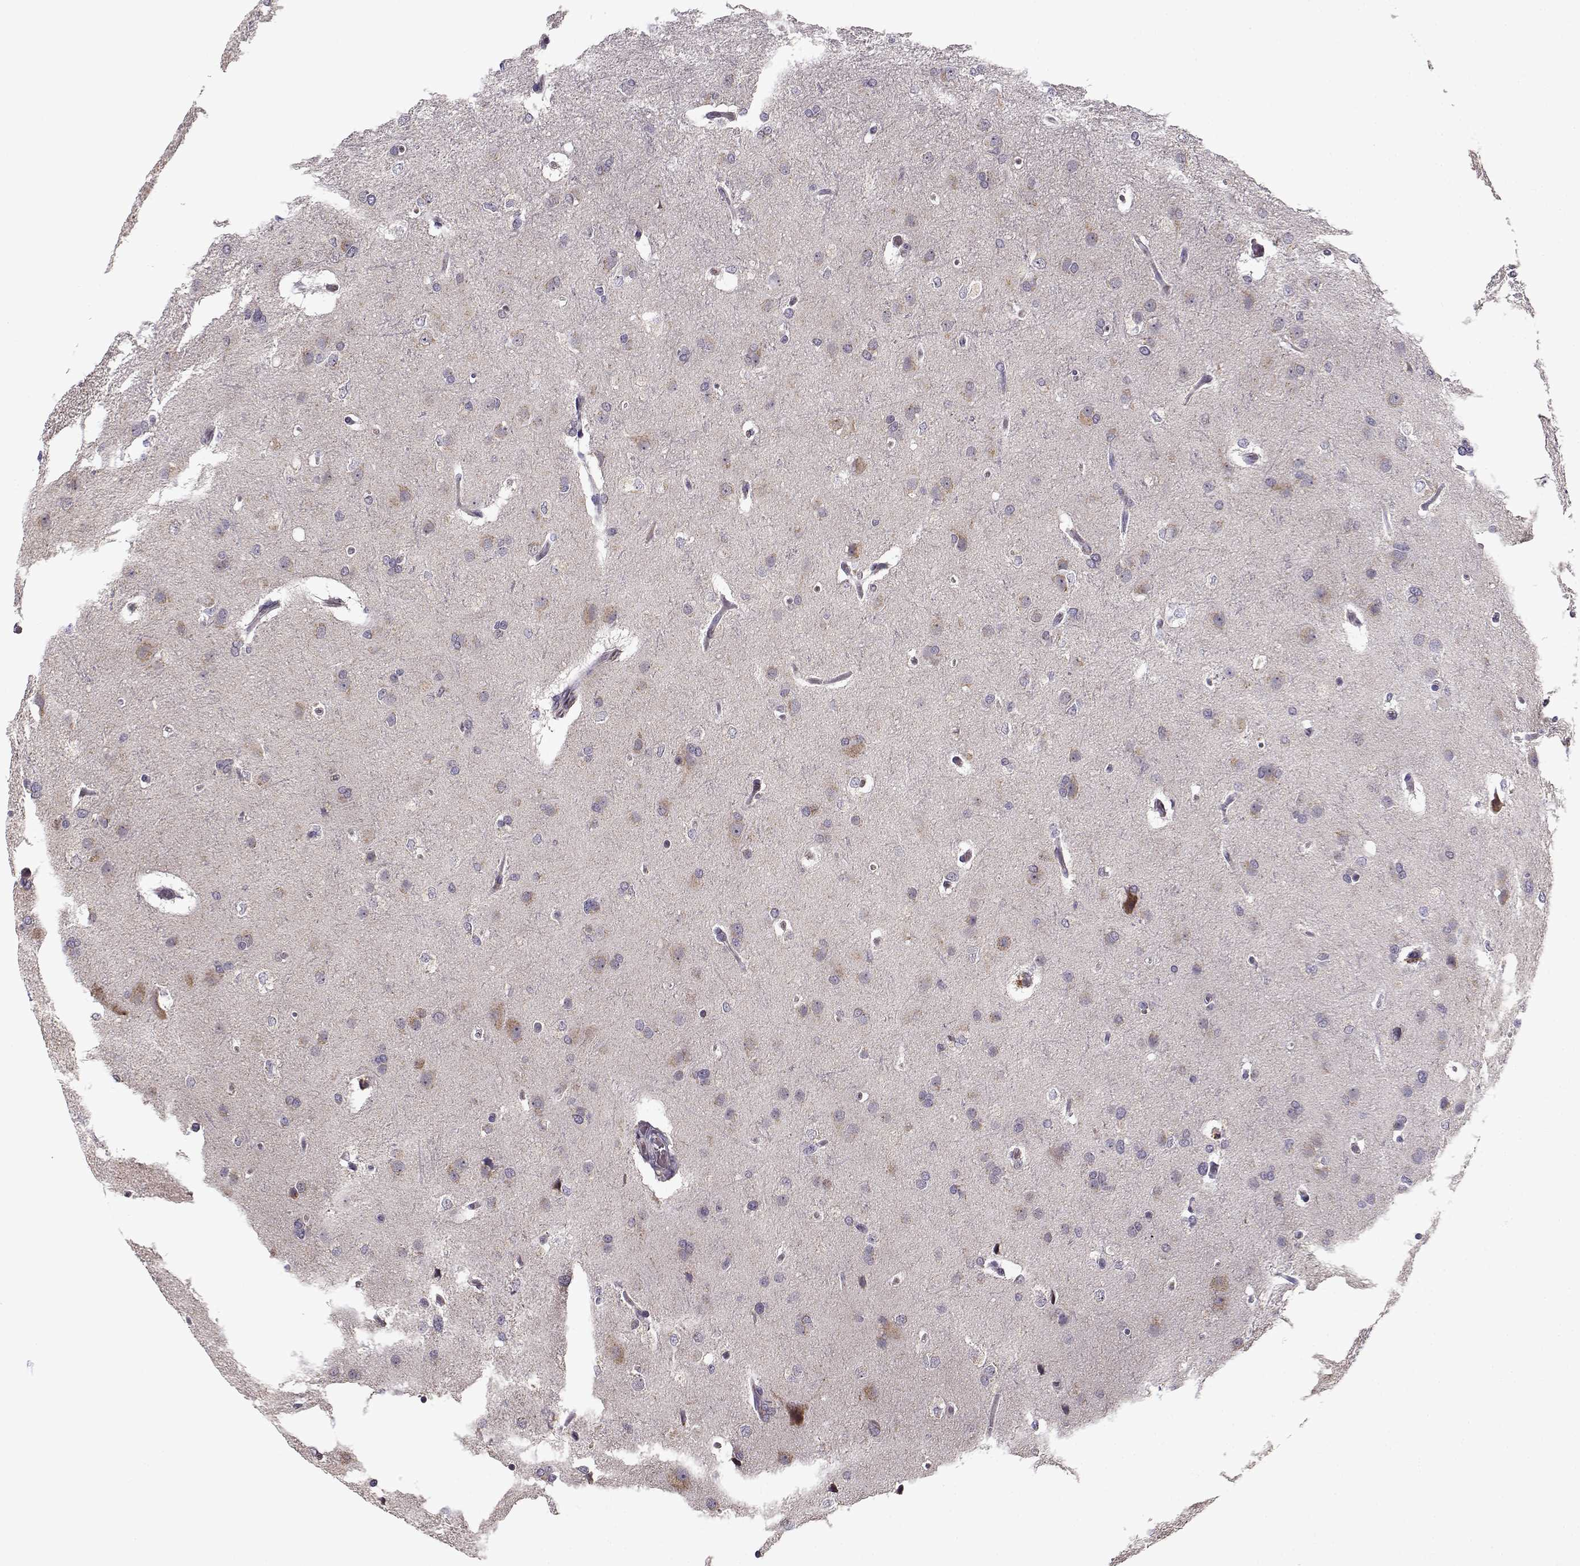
{"staining": {"intensity": "negative", "quantity": "none", "location": "none"}, "tissue": "glioma", "cell_type": "Tumor cells", "image_type": "cancer", "snomed": [{"axis": "morphology", "description": "Glioma, malignant, High grade"}, {"axis": "topography", "description": "Brain"}], "caption": "High power microscopy histopathology image of an IHC photomicrograph of malignant high-grade glioma, revealing no significant staining in tumor cells.", "gene": "SLC4A5", "patient": {"sex": "male", "age": 68}}